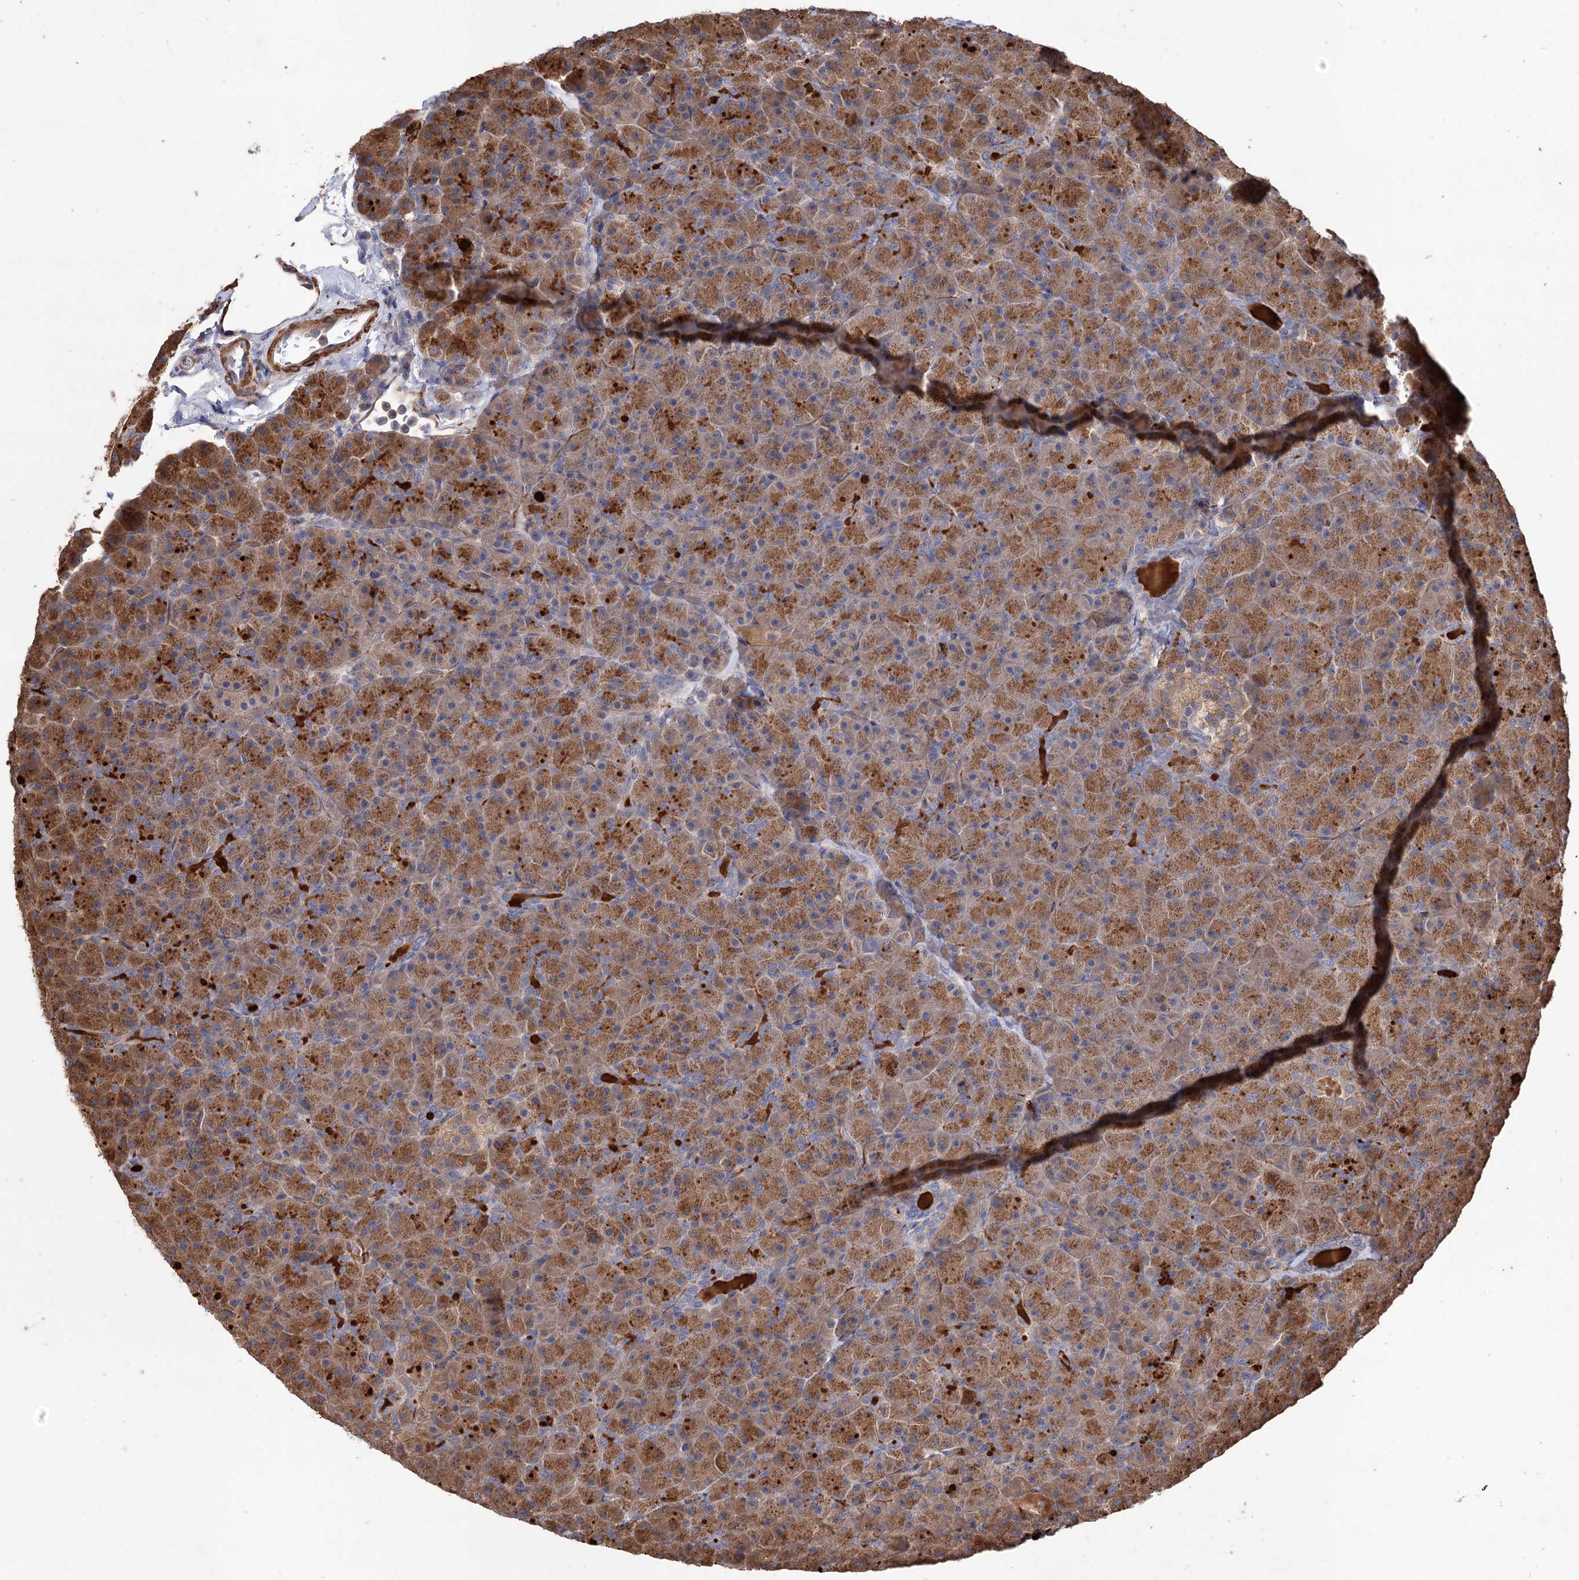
{"staining": {"intensity": "strong", "quantity": ">75%", "location": "cytoplasmic/membranous"}, "tissue": "pancreas", "cell_type": "Exocrine glandular cells", "image_type": "normal", "snomed": [{"axis": "morphology", "description": "Normal tissue, NOS"}, {"axis": "topography", "description": "Pancreas"}], "caption": "Protein expression by immunohistochemistry displays strong cytoplasmic/membranous expression in approximately >75% of exocrine glandular cells in benign pancreas.", "gene": "FBXW8", "patient": {"sex": "male", "age": 36}}